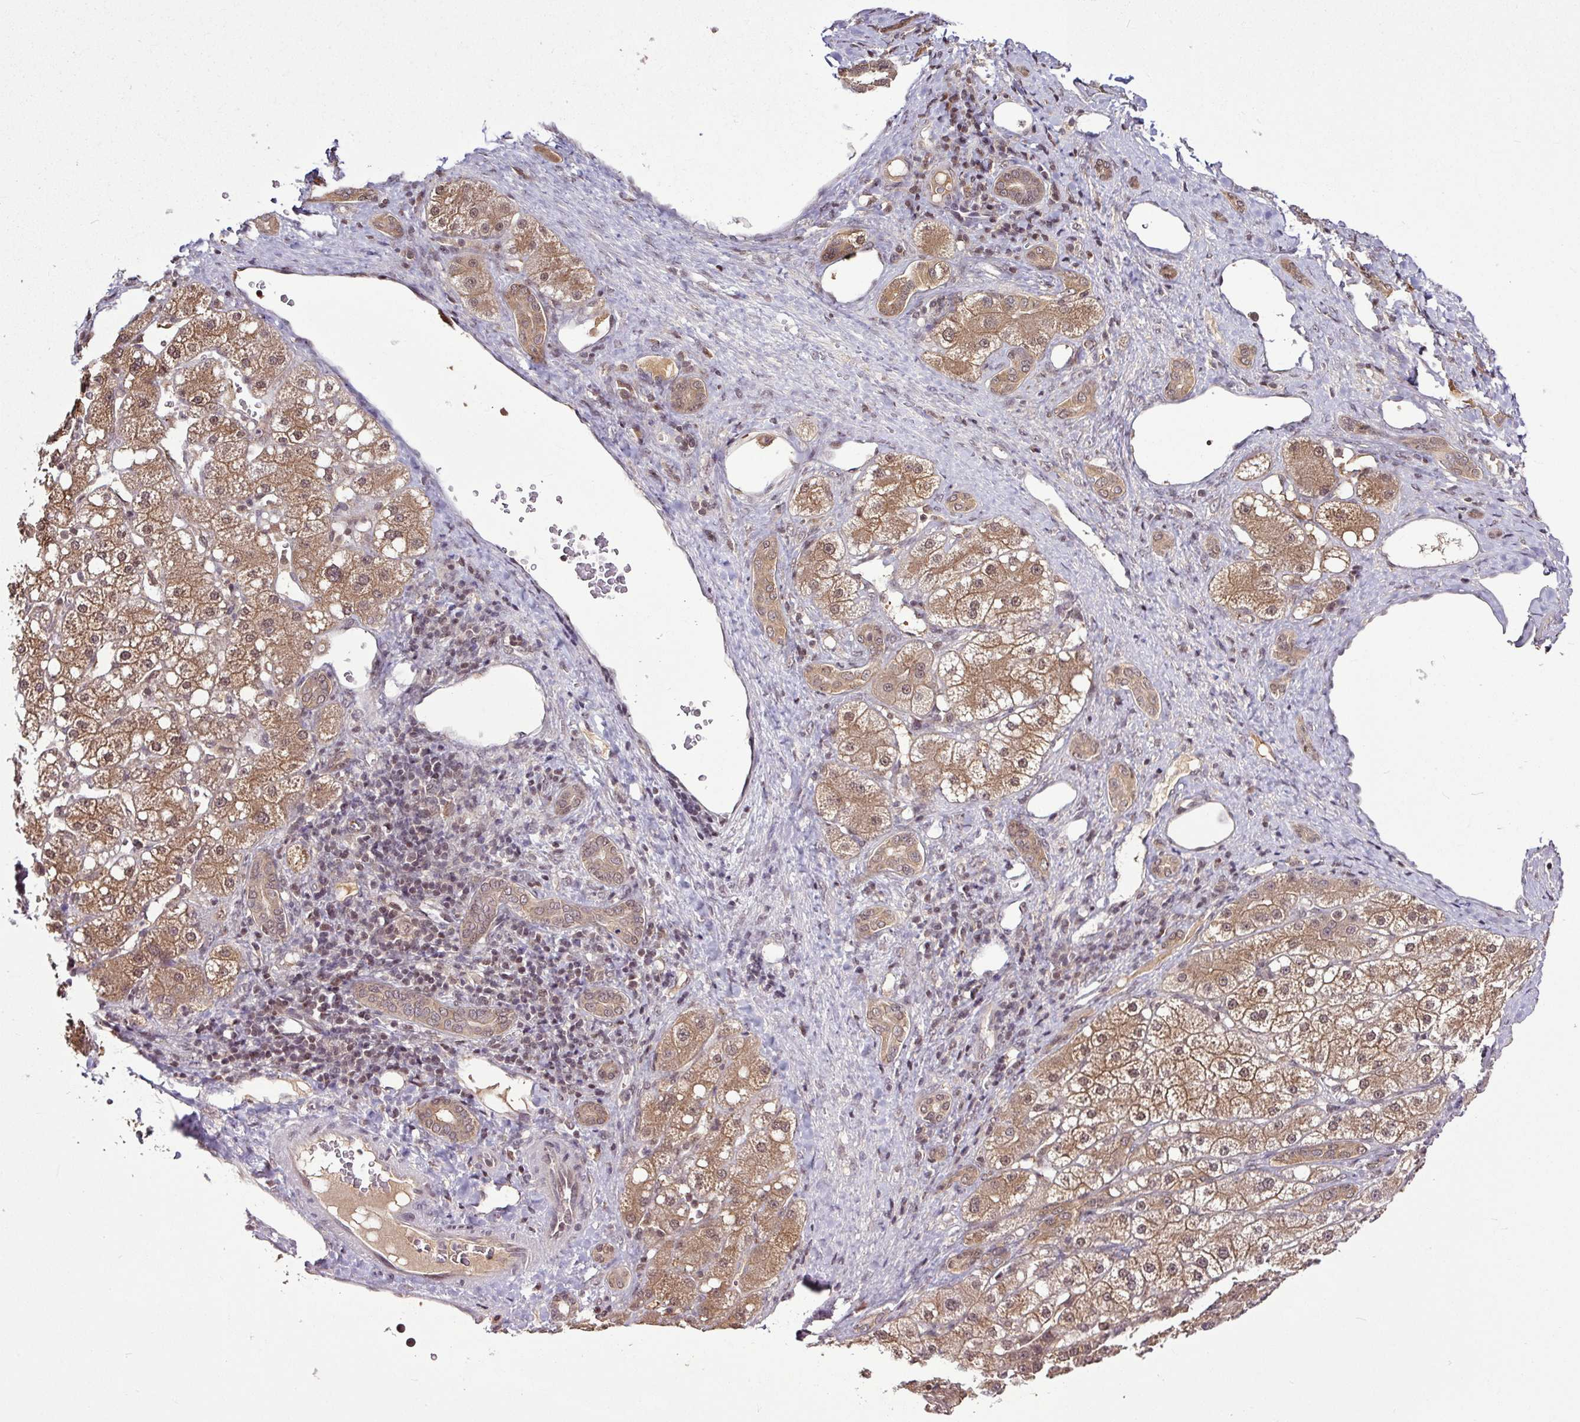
{"staining": {"intensity": "moderate", "quantity": ">75%", "location": "cytoplasmic/membranous,nuclear"}, "tissue": "liver cancer", "cell_type": "Tumor cells", "image_type": "cancer", "snomed": [{"axis": "morphology", "description": "Carcinoma, Hepatocellular, NOS"}, {"axis": "topography", "description": "Liver"}], "caption": "A brown stain highlights moderate cytoplasmic/membranous and nuclear positivity of a protein in liver hepatocellular carcinoma tumor cells.", "gene": "ITPKC", "patient": {"sex": "male", "age": 67}}